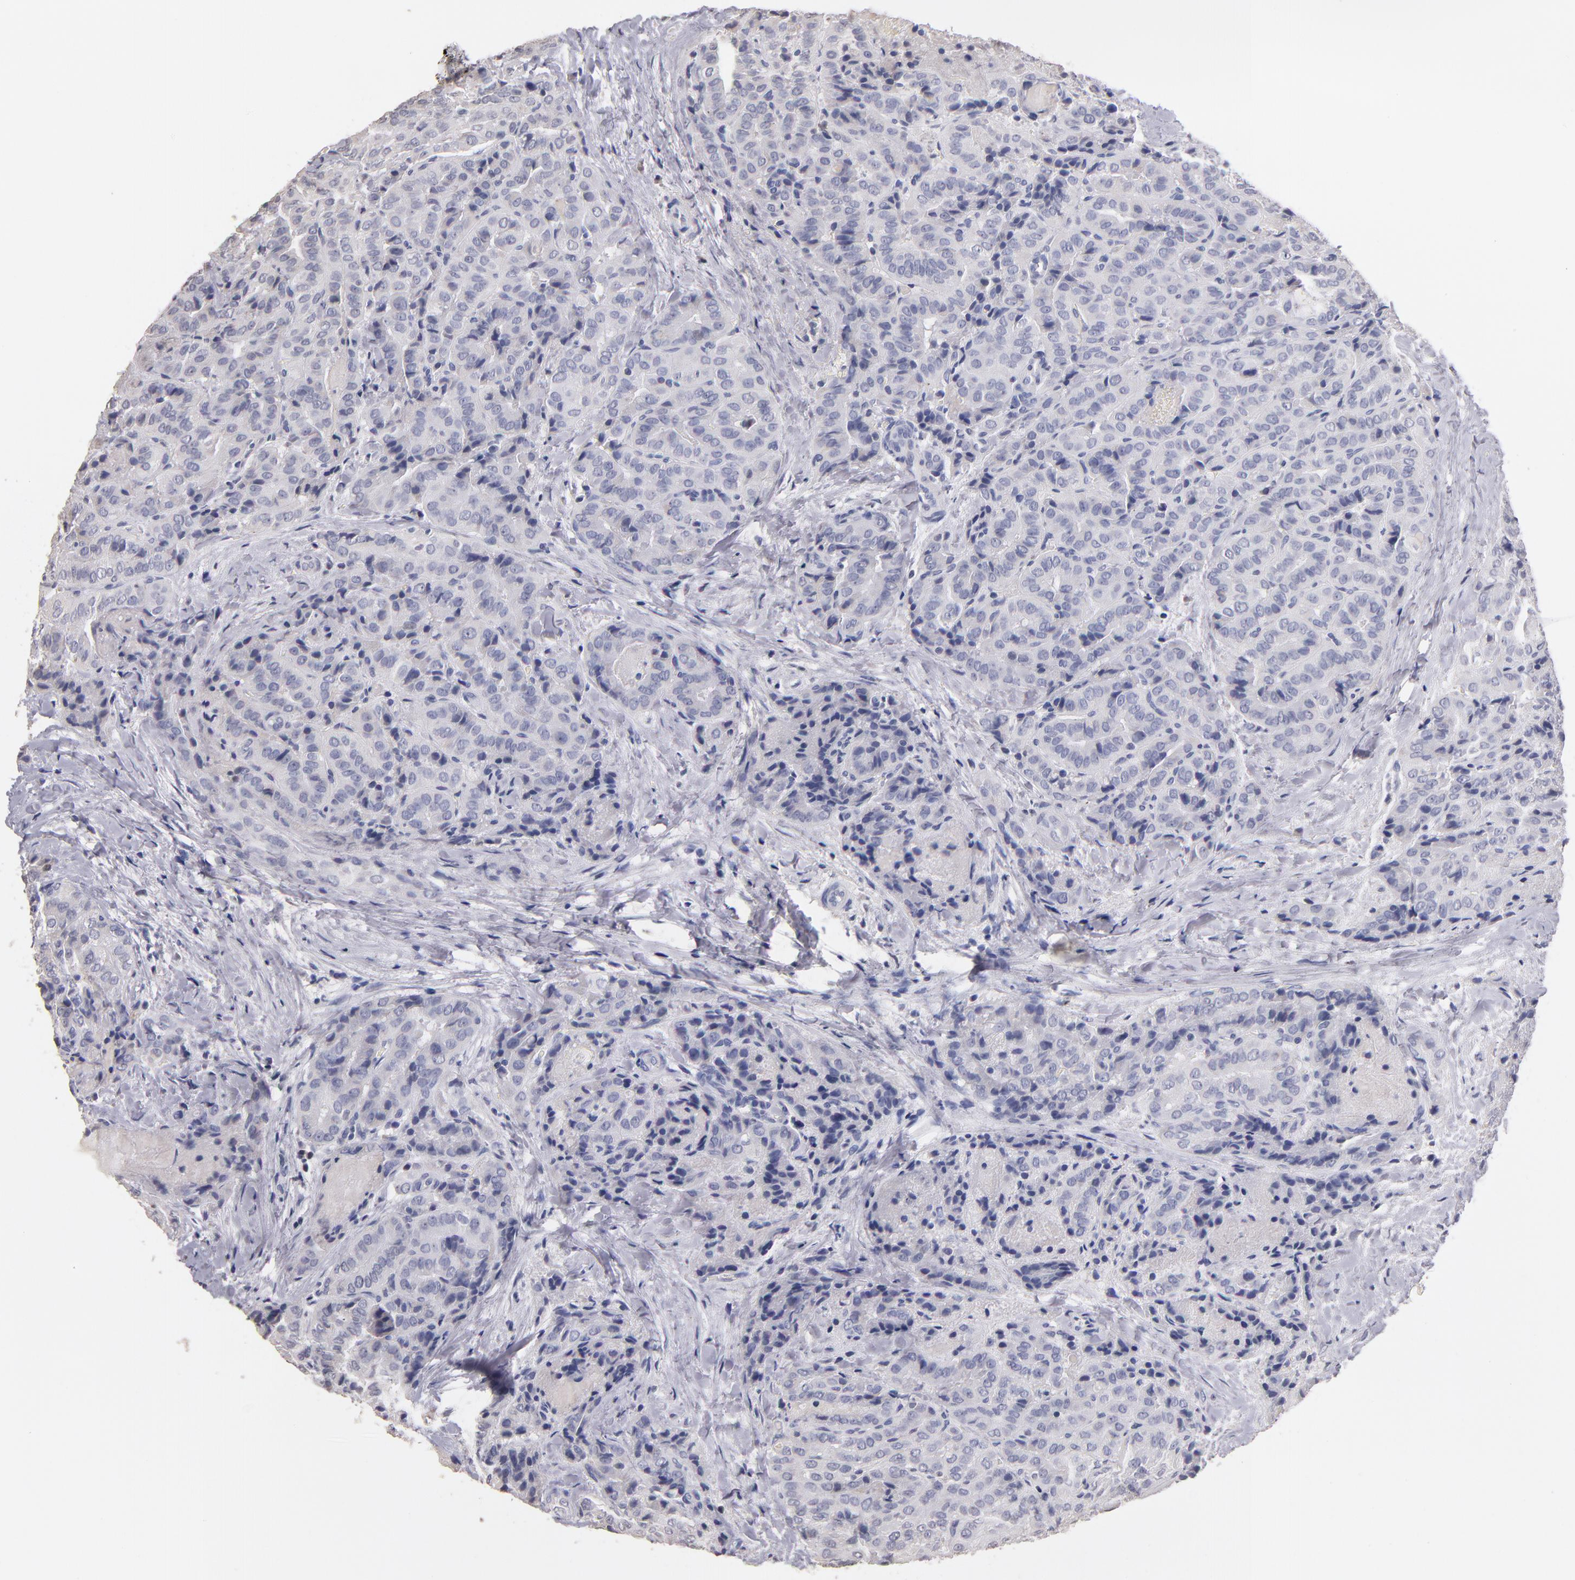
{"staining": {"intensity": "negative", "quantity": "none", "location": "none"}, "tissue": "thyroid cancer", "cell_type": "Tumor cells", "image_type": "cancer", "snomed": [{"axis": "morphology", "description": "Papillary adenocarcinoma, NOS"}, {"axis": "topography", "description": "Thyroid gland"}], "caption": "An immunohistochemistry photomicrograph of thyroid cancer (papillary adenocarcinoma) is shown. There is no staining in tumor cells of thyroid cancer (papillary adenocarcinoma). (Stains: DAB (3,3'-diaminobenzidine) IHC with hematoxylin counter stain, Microscopy: brightfield microscopy at high magnification).", "gene": "SOX10", "patient": {"sex": "female", "age": 71}}